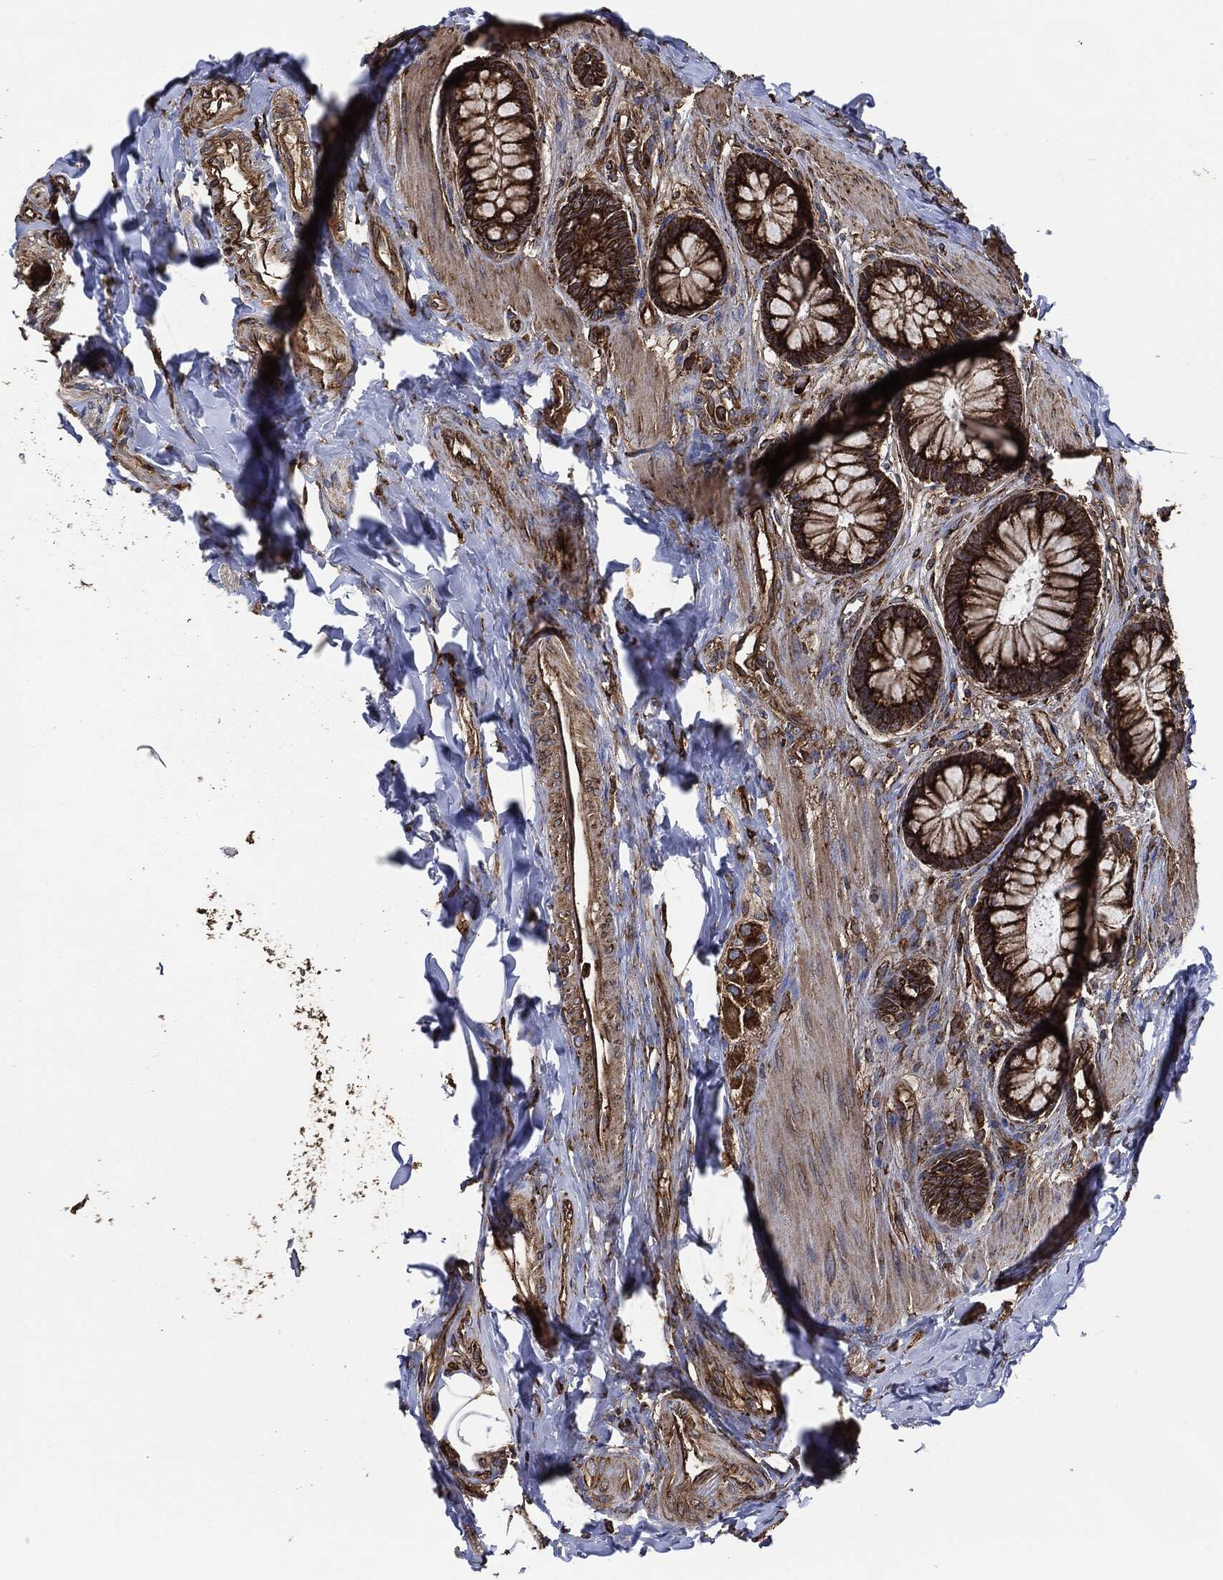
{"staining": {"intensity": "moderate", "quantity": ">75%", "location": "cytoplasmic/membranous"}, "tissue": "colon", "cell_type": "Endothelial cells", "image_type": "normal", "snomed": [{"axis": "morphology", "description": "Normal tissue, NOS"}, {"axis": "topography", "description": "Colon"}], "caption": "Protein staining of normal colon demonstrates moderate cytoplasmic/membranous staining in approximately >75% of endothelial cells.", "gene": "AMFR", "patient": {"sex": "female", "age": 65}}